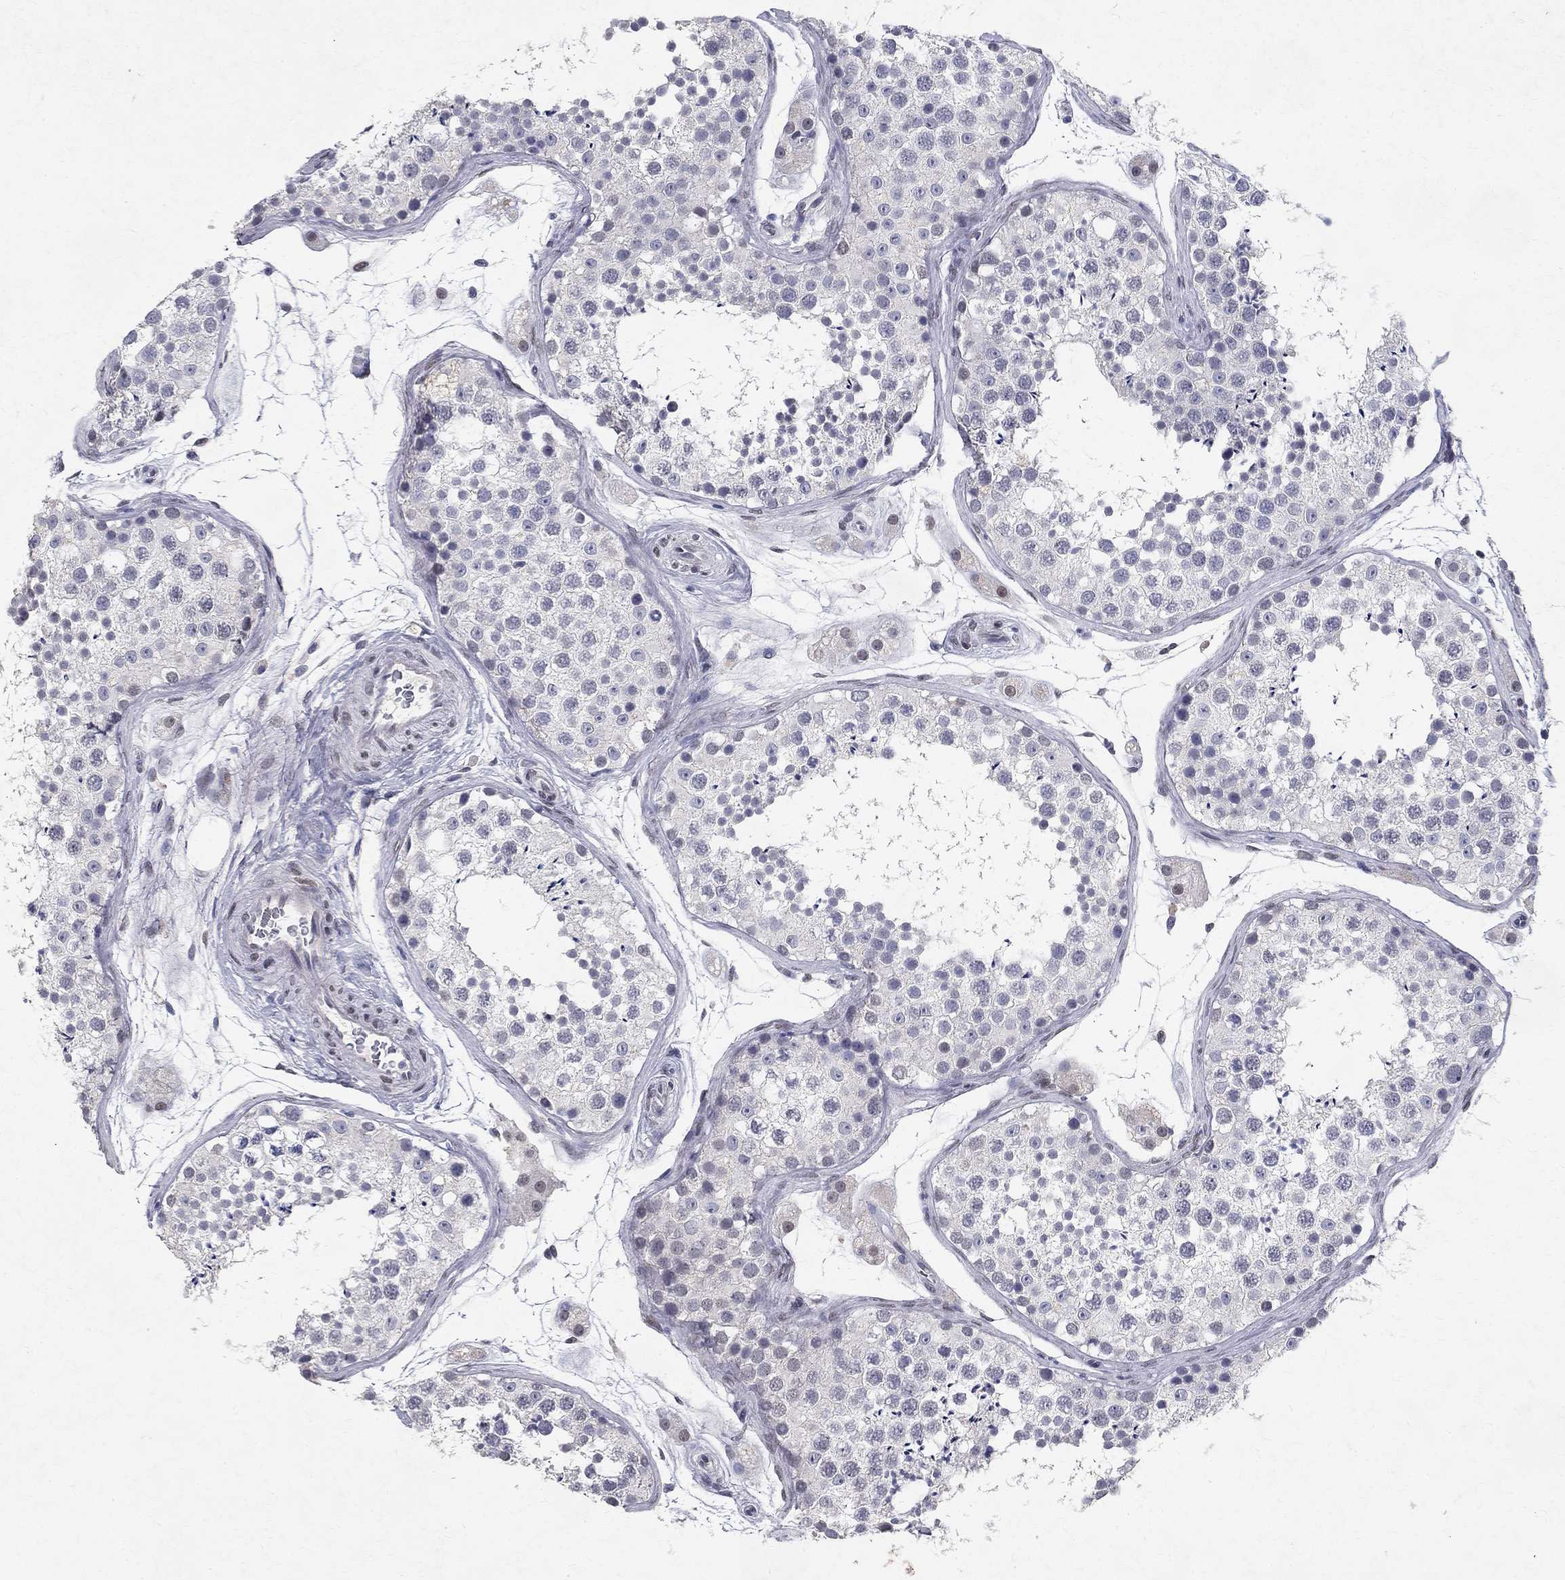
{"staining": {"intensity": "negative", "quantity": "none", "location": "none"}, "tissue": "testis", "cell_type": "Cells in seminiferous ducts", "image_type": "normal", "snomed": [{"axis": "morphology", "description": "Normal tissue, NOS"}, {"axis": "topography", "description": "Testis"}], "caption": "This photomicrograph is of benign testis stained with immunohistochemistry to label a protein in brown with the nuclei are counter-stained blue. There is no positivity in cells in seminiferous ducts.", "gene": "RBFOX1", "patient": {"sex": "male", "age": 41}}